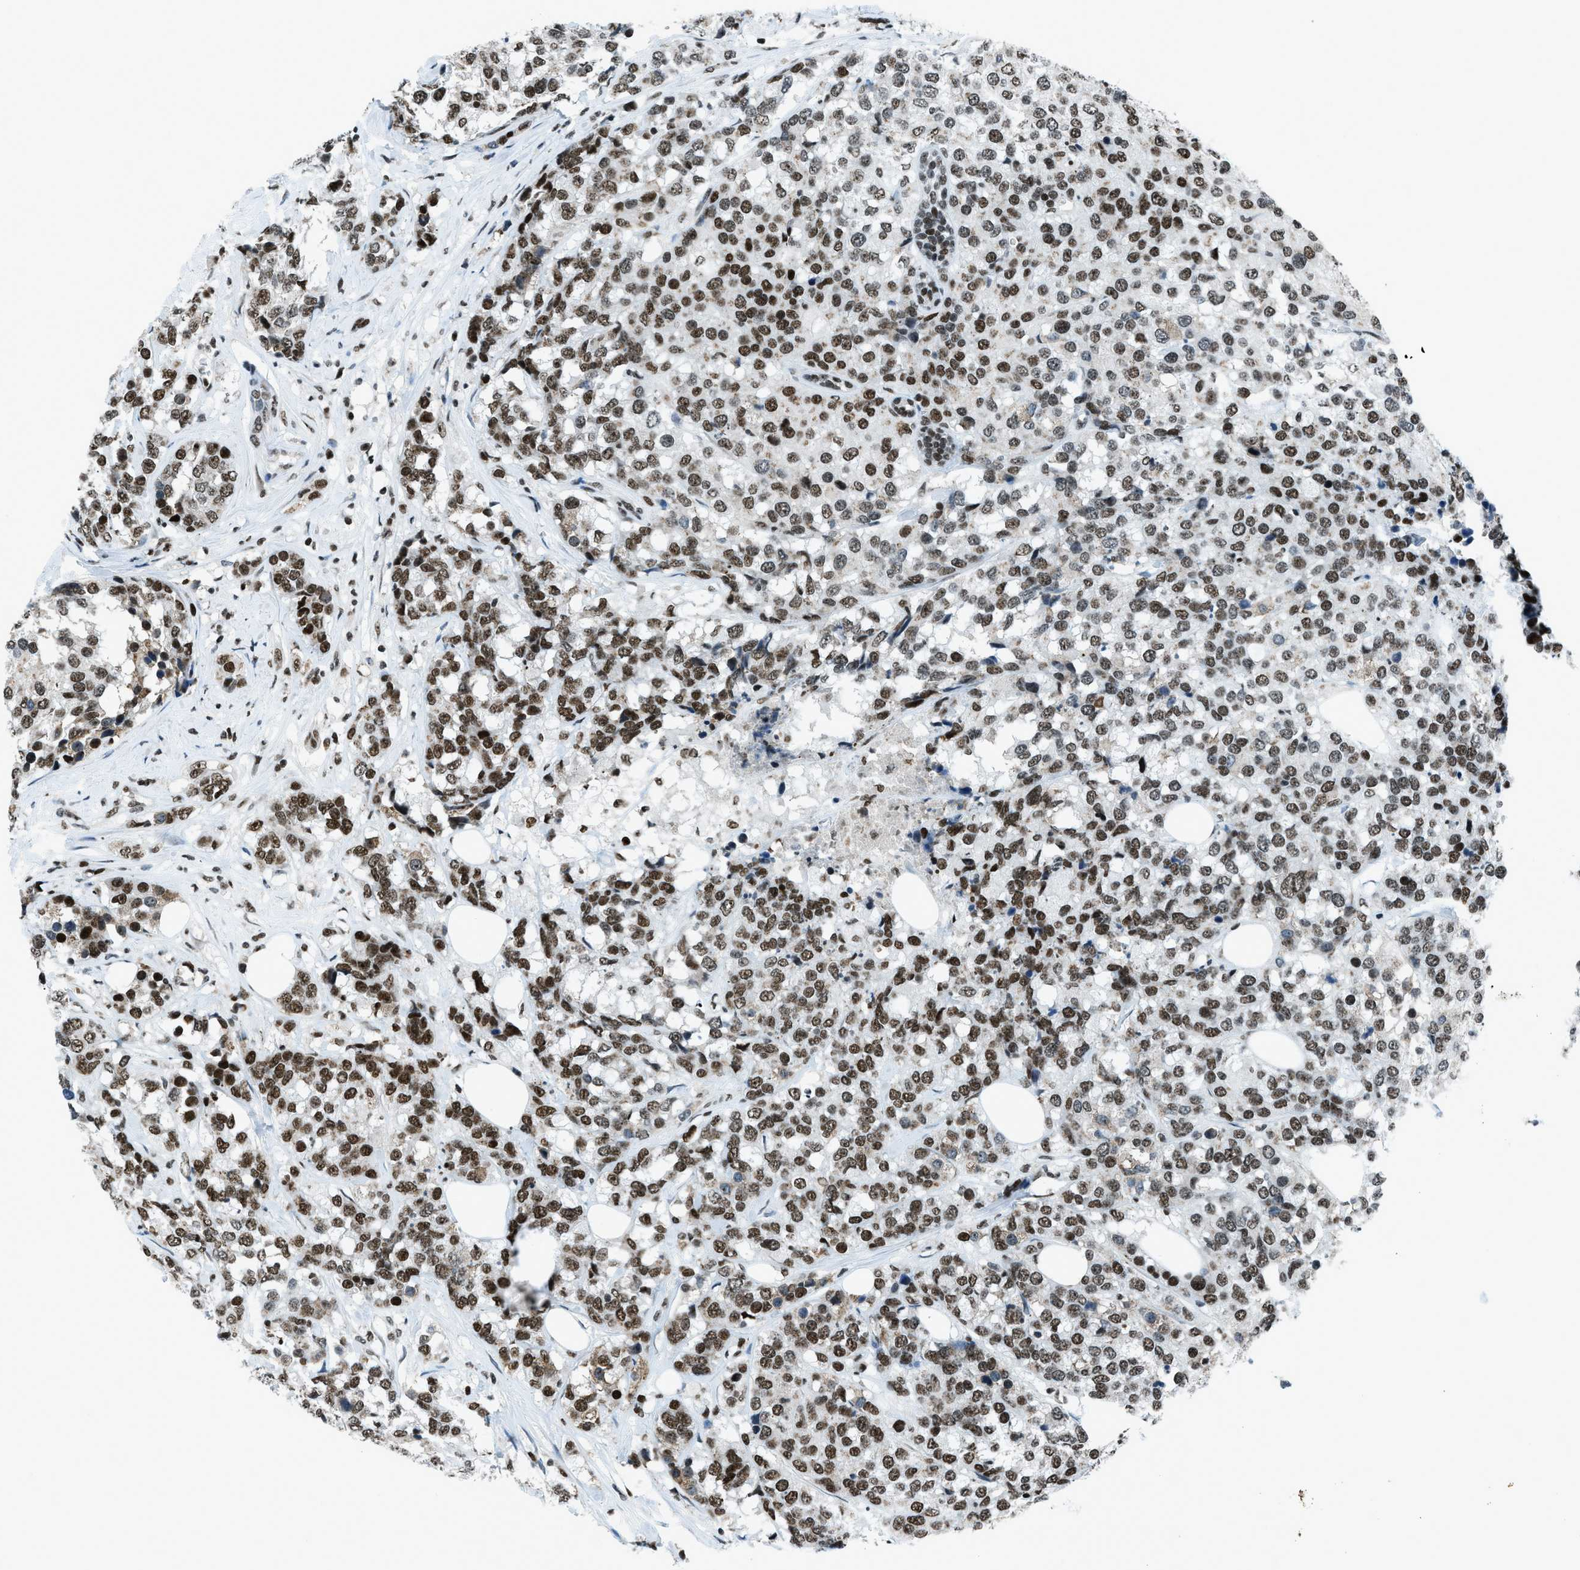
{"staining": {"intensity": "strong", "quantity": ">75%", "location": "nuclear"}, "tissue": "breast cancer", "cell_type": "Tumor cells", "image_type": "cancer", "snomed": [{"axis": "morphology", "description": "Lobular carcinoma"}, {"axis": "topography", "description": "Breast"}], "caption": "A micrograph showing strong nuclear positivity in approximately >75% of tumor cells in lobular carcinoma (breast), as visualized by brown immunohistochemical staining.", "gene": "RAD51B", "patient": {"sex": "female", "age": 59}}